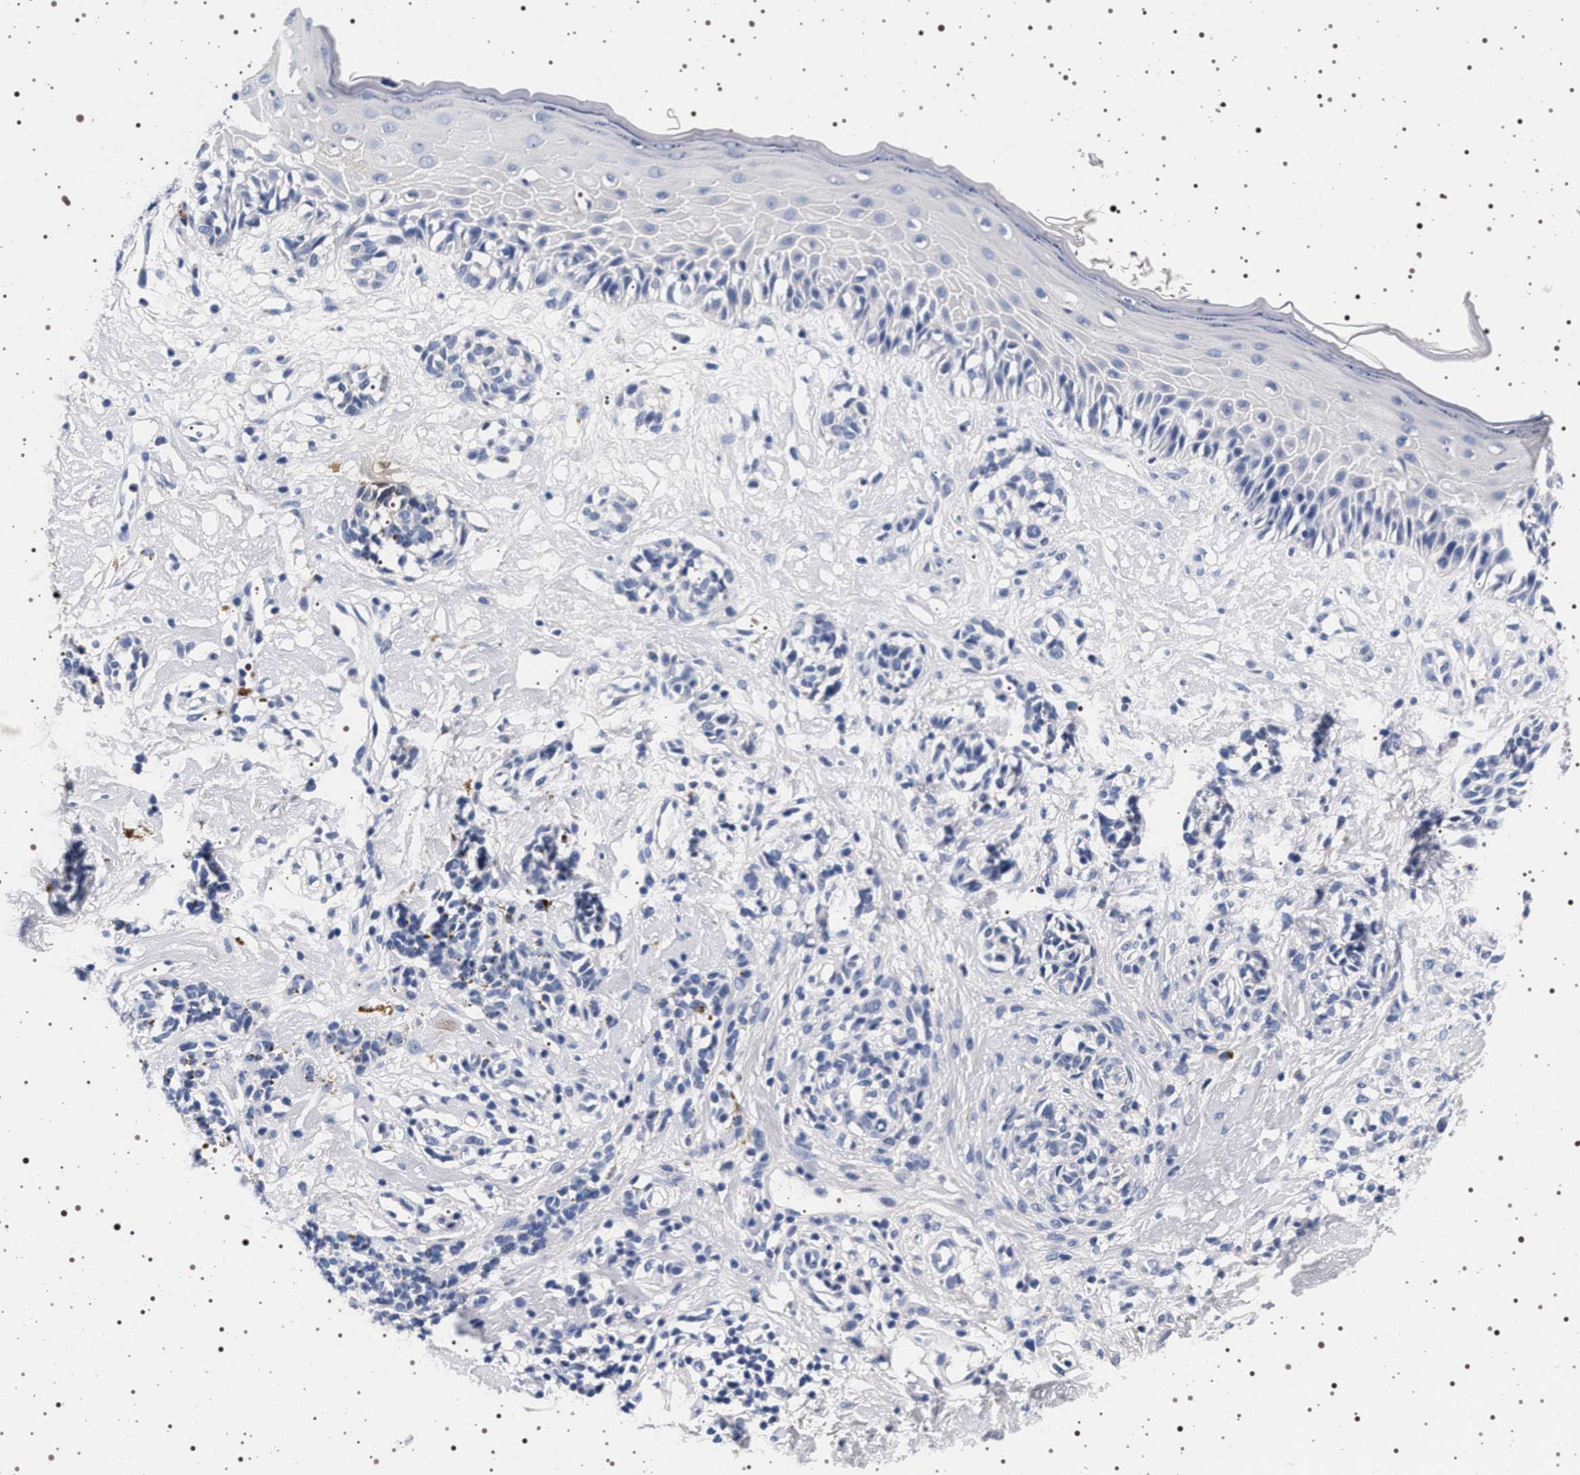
{"staining": {"intensity": "negative", "quantity": "none", "location": "none"}, "tissue": "melanoma", "cell_type": "Tumor cells", "image_type": "cancer", "snomed": [{"axis": "morphology", "description": "Malignant melanoma, NOS"}, {"axis": "topography", "description": "Skin"}], "caption": "The immunohistochemistry (IHC) photomicrograph has no significant expression in tumor cells of melanoma tissue.", "gene": "MAPK10", "patient": {"sex": "male", "age": 64}}